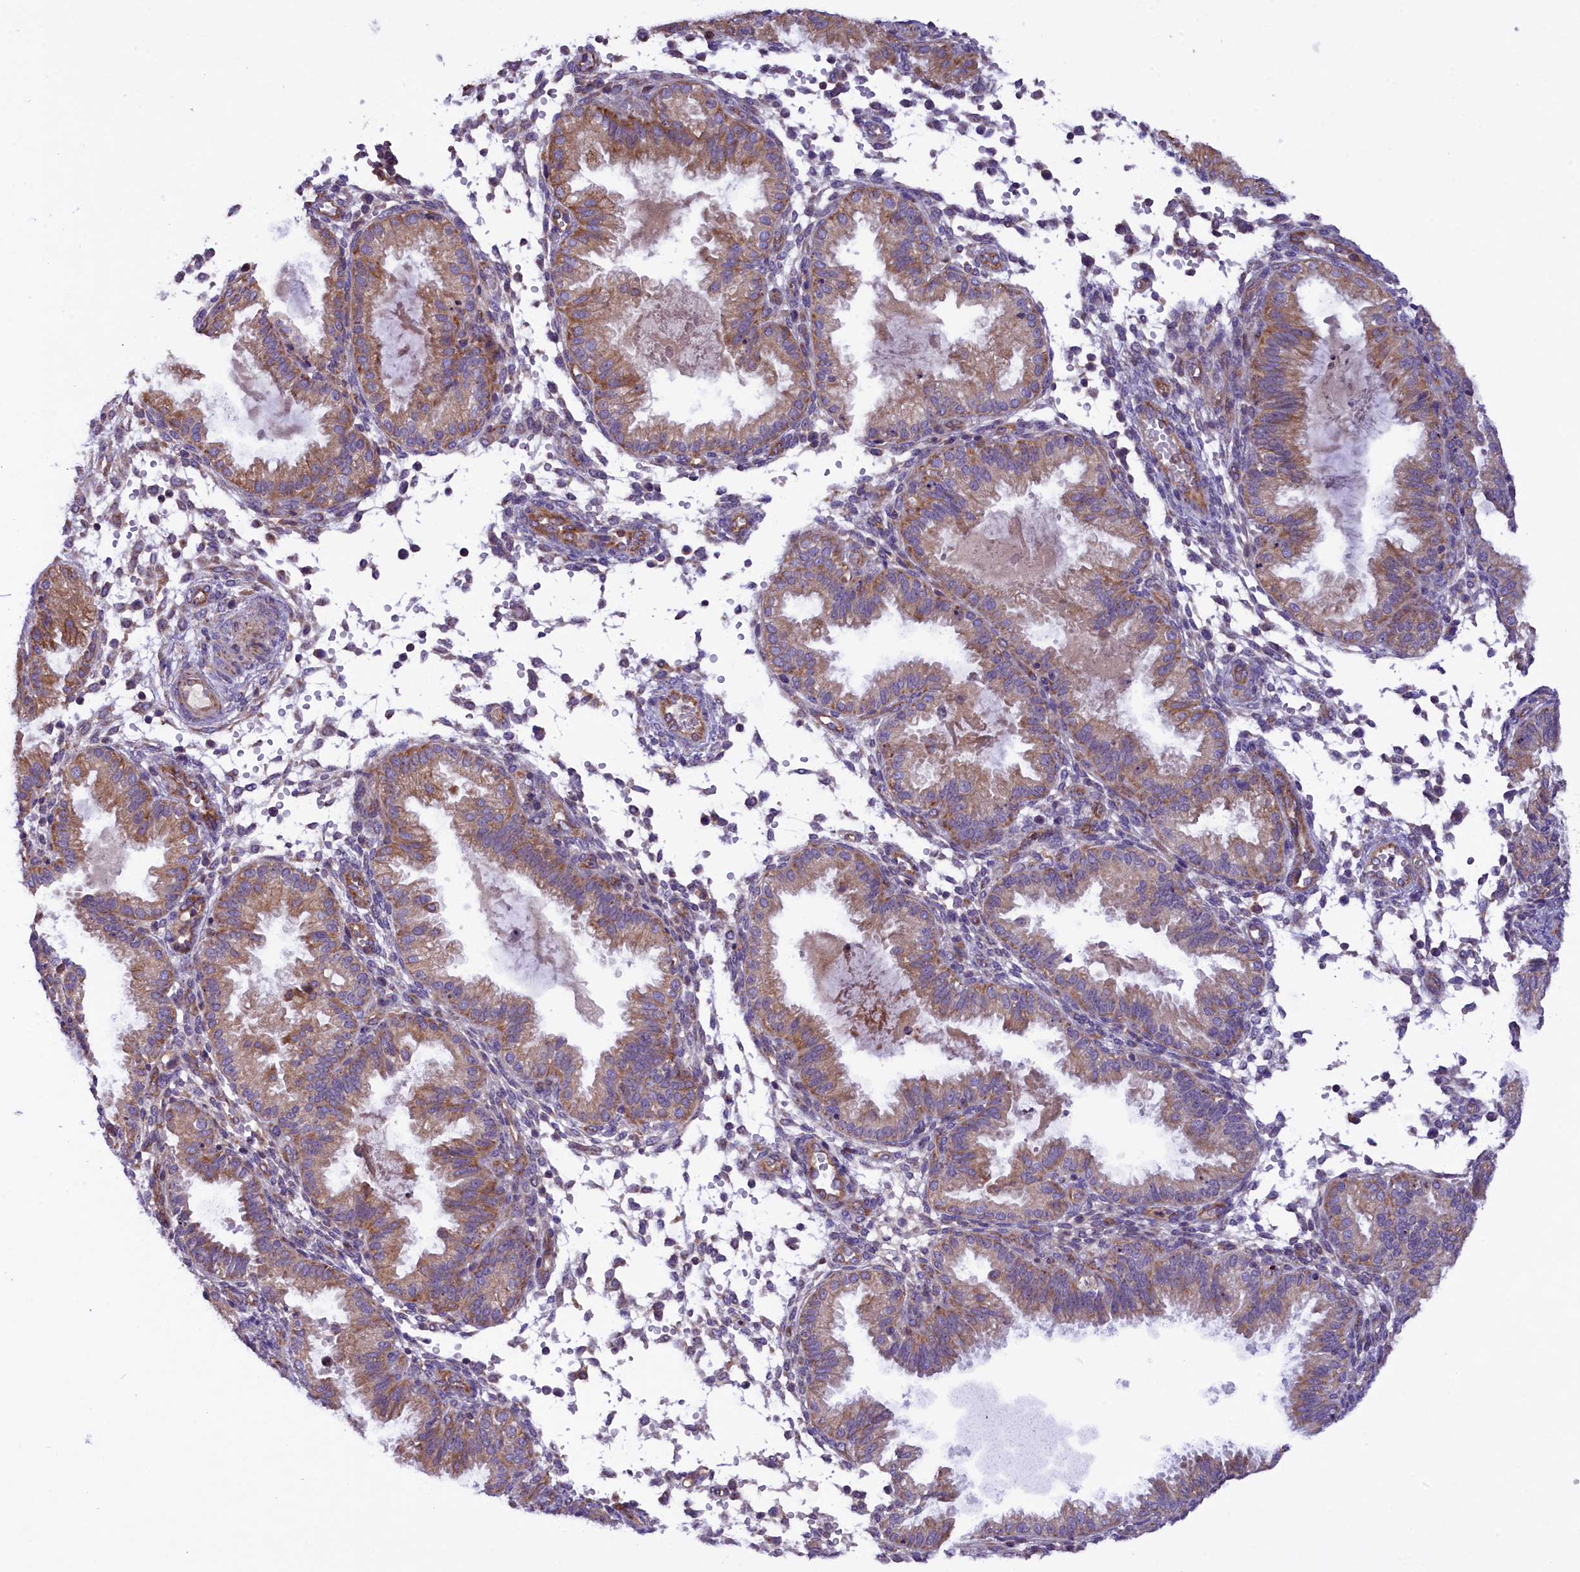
{"staining": {"intensity": "negative", "quantity": "none", "location": "none"}, "tissue": "endometrium", "cell_type": "Cells in endometrial stroma", "image_type": "normal", "snomed": [{"axis": "morphology", "description": "Normal tissue, NOS"}, {"axis": "topography", "description": "Endometrium"}], "caption": "The immunohistochemistry histopathology image has no significant positivity in cells in endometrial stroma of endometrium.", "gene": "DNAJB9", "patient": {"sex": "female", "age": 33}}